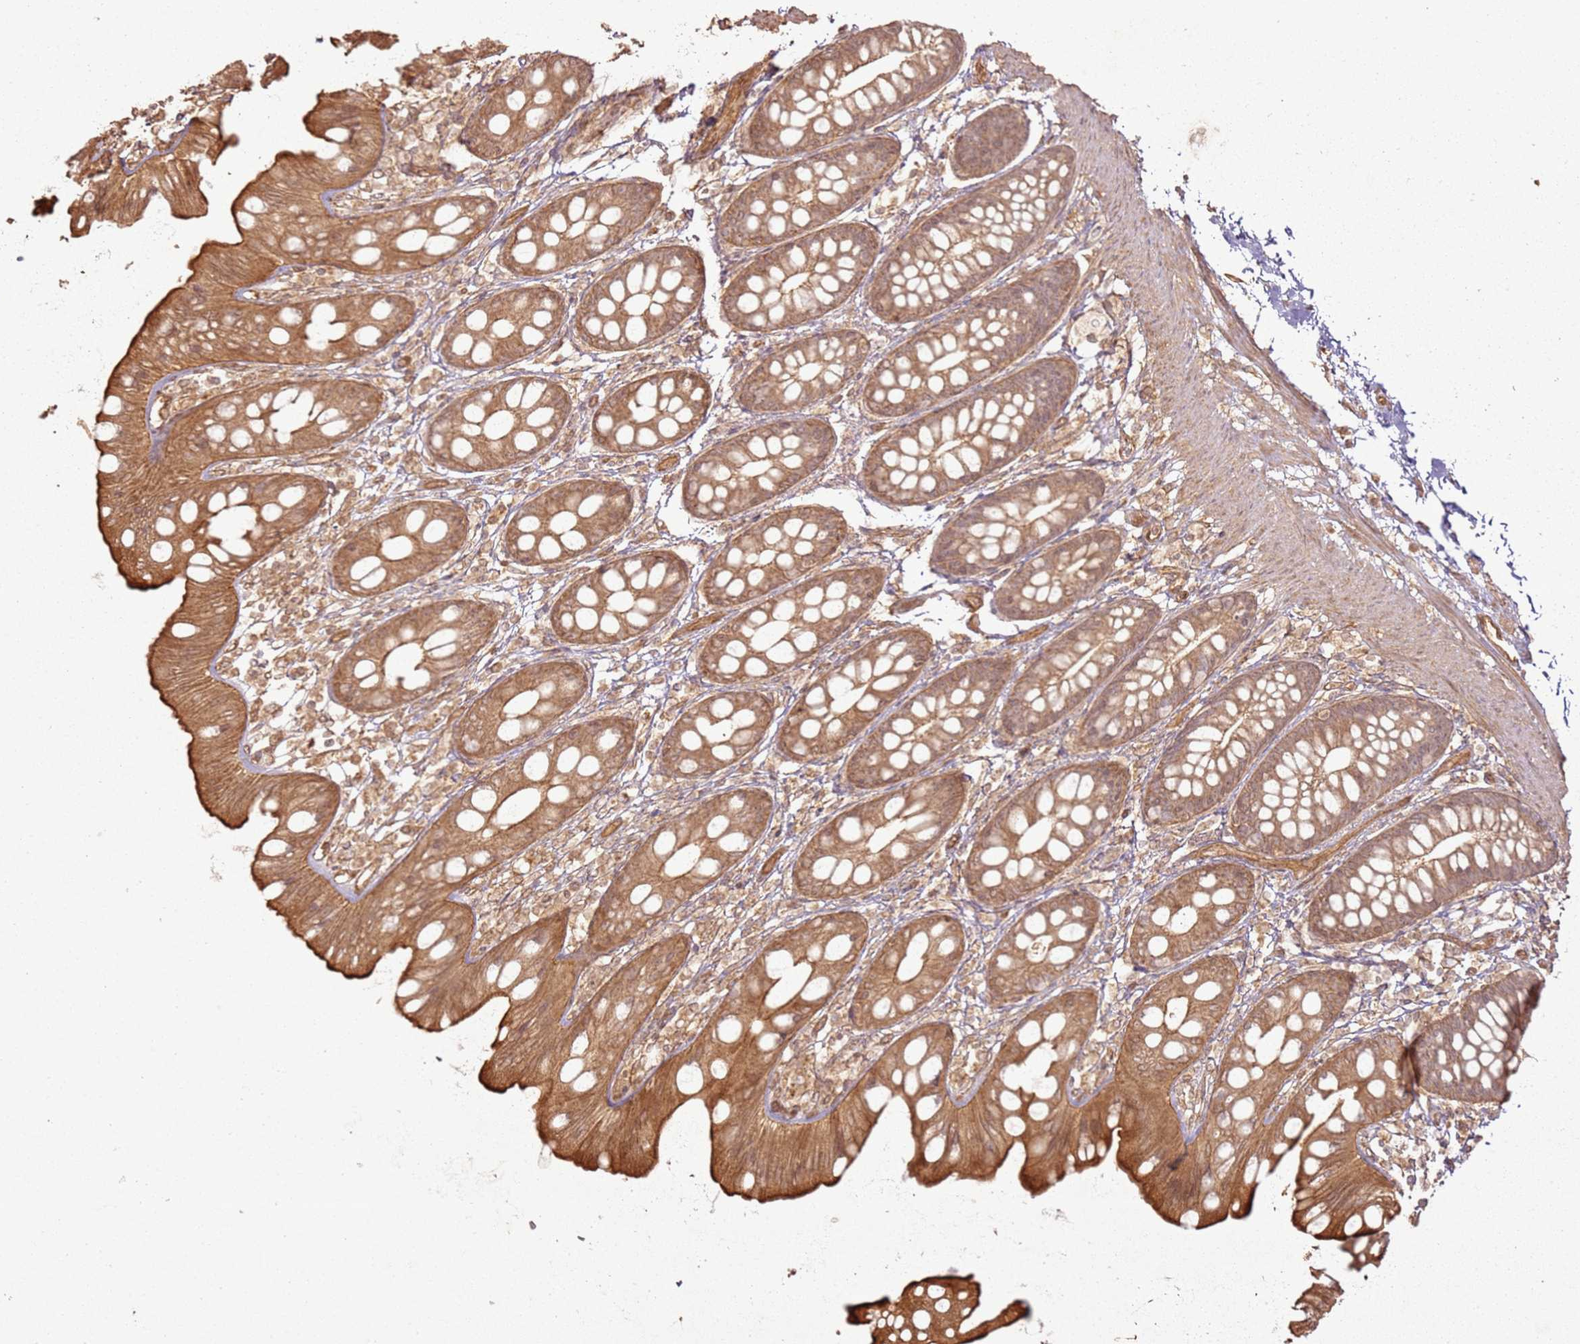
{"staining": {"intensity": "moderate", "quantity": ">75%", "location": "cytoplasmic/membranous"}, "tissue": "rectum", "cell_type": "Glandular cells", "image_type": "normal", "snomed": [{"axis": "morphology", "description": "Normal tissue, NOS"}, {"axis": "topography", "description": "Rectum"}], "caption": "Protein staining displays moderate cytoplasmic/membranous staining in approximately >75% of glandular cells in unremarkable rectum.", "gene": "ZNF776", "patient": {"sex": "female", "age": 65}}